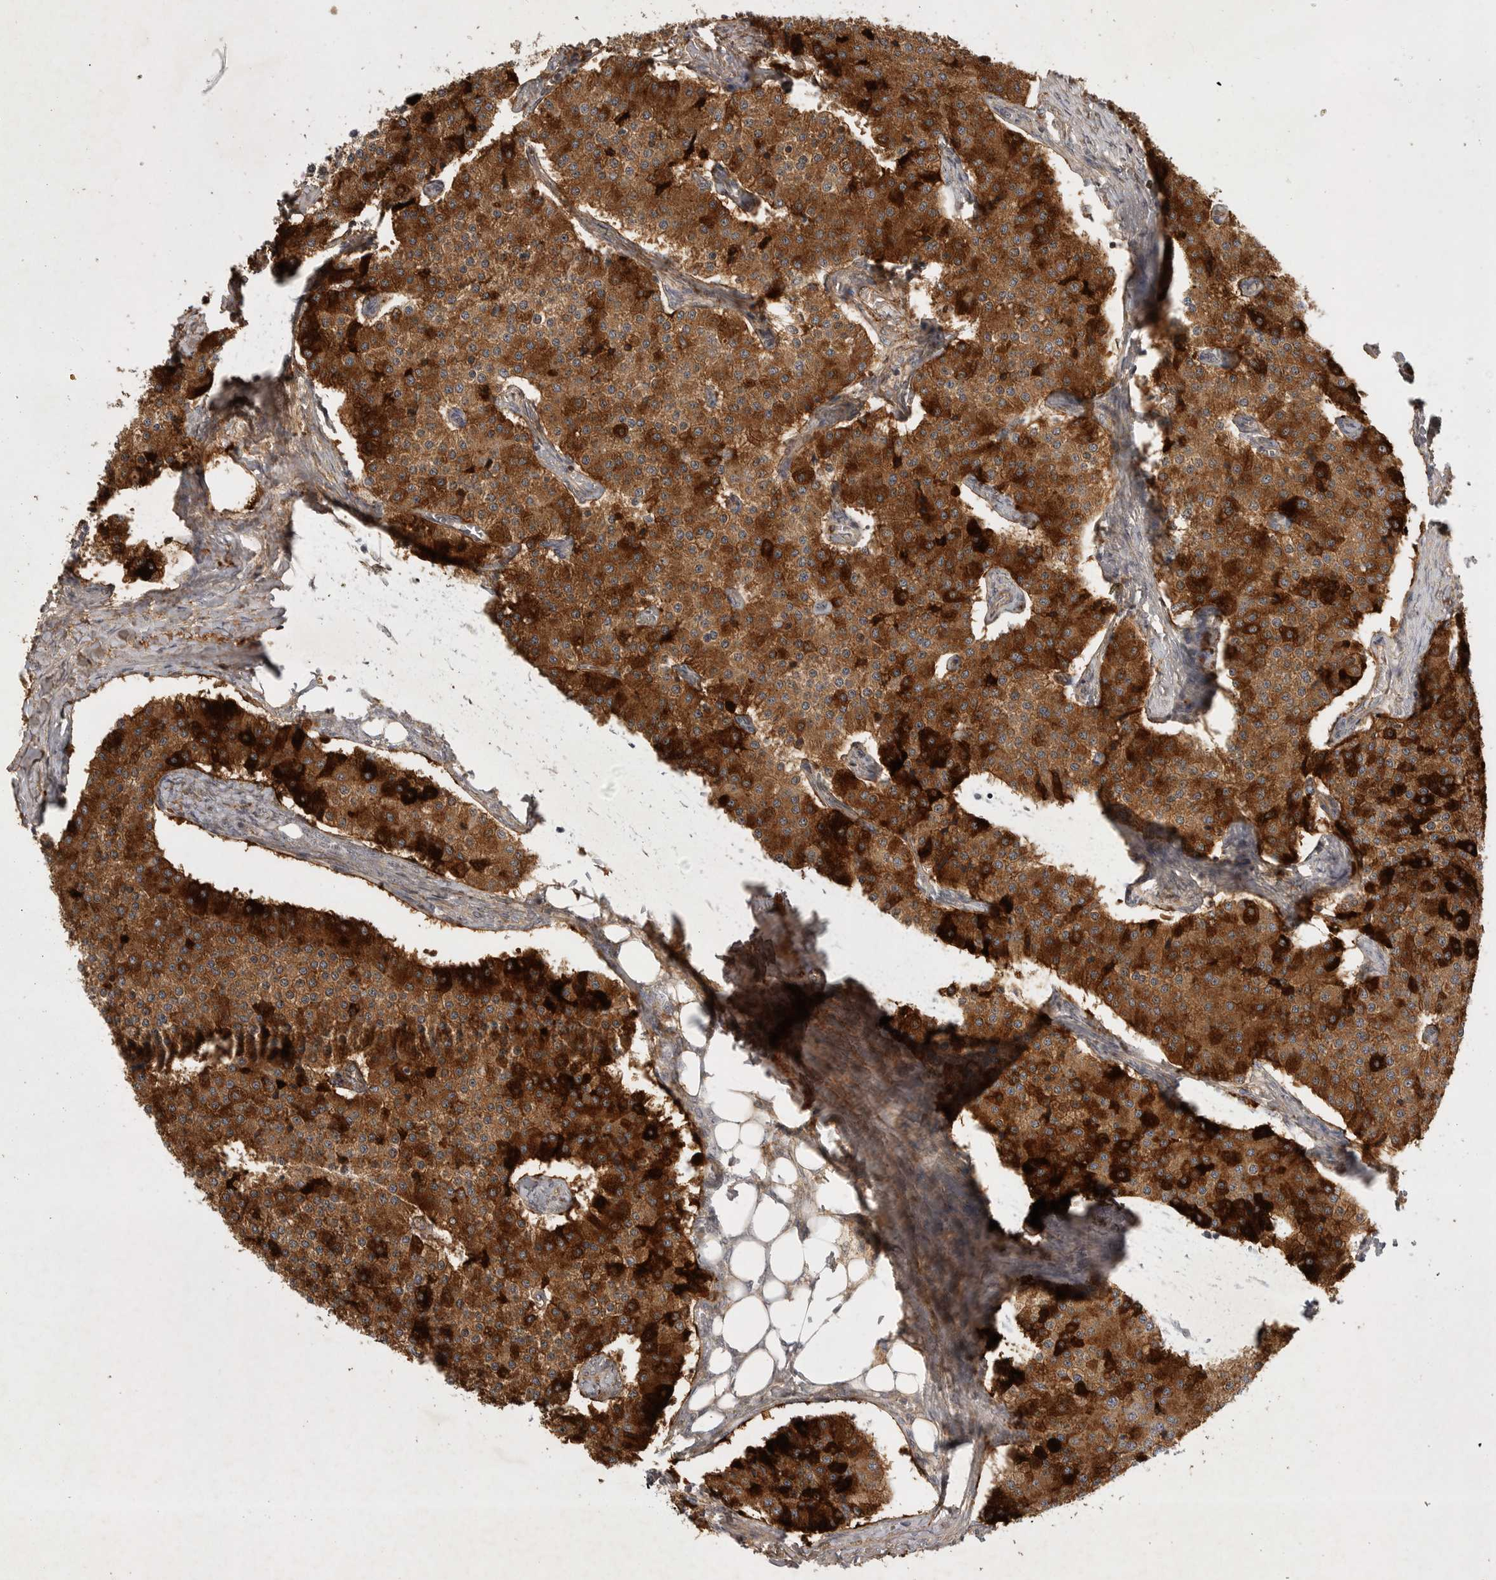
{"staining": {"intensity": "strong", "quantity": ">75%", "location": "cytoplasmic/membranous"}, "tissue": "carcinoid", "cell_type": "Tumor cells", "image_type": "cancer", "snomed": [{"axis": "morphology", "description": "Carcinoid, malignant, NOS"}, {"axis": "topography", "description": "Colon"}], "caption": "Immunohistochemistry histopathology image of human carcinoid stained for a protein (brown), which displays high levels of strong cytoplasmic/membranous positivity in approximately >75% of tumor cells.", "gene": "TNR", "patient": {"sex": "female", "age": 52}}